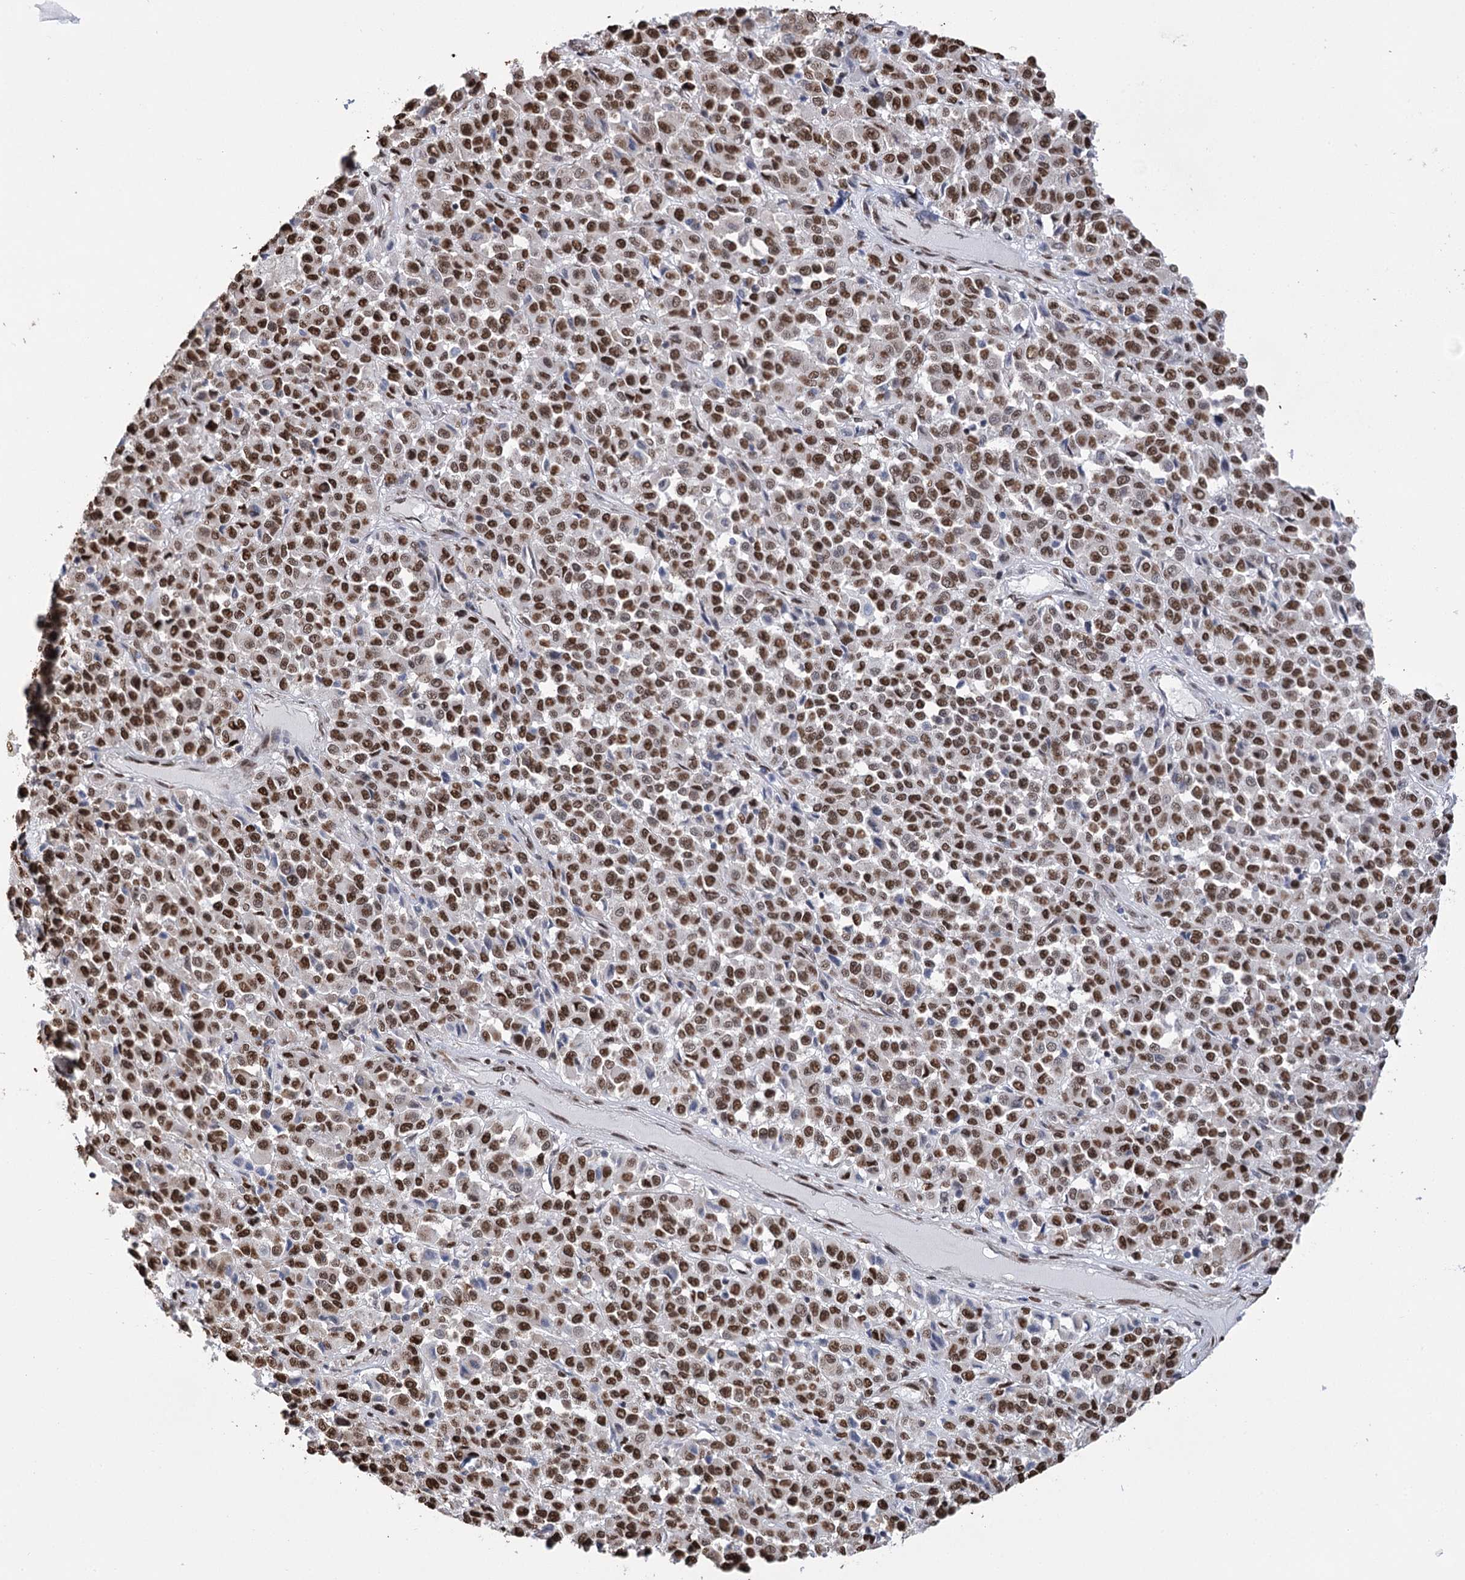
{"staining": {"intensity": "strong", "quantity": ">75%", "location": "nuclear"}, "tissue": "melanoma", "cell_type": "Tumor cells", "image_type": "cancer", "snomed": [{"axis": "morphology", "description": "Malignant melanoma, Metastatic site"}, {"axis": "topography", "description": "Pancreas"}], "caption": "Protein expression analysis of melanoma demonstrates strong nuclear positivity in approximately >75% of tumor cells.", "gene": "NFU1", "patient": {"sex": "female", "age": 30}}